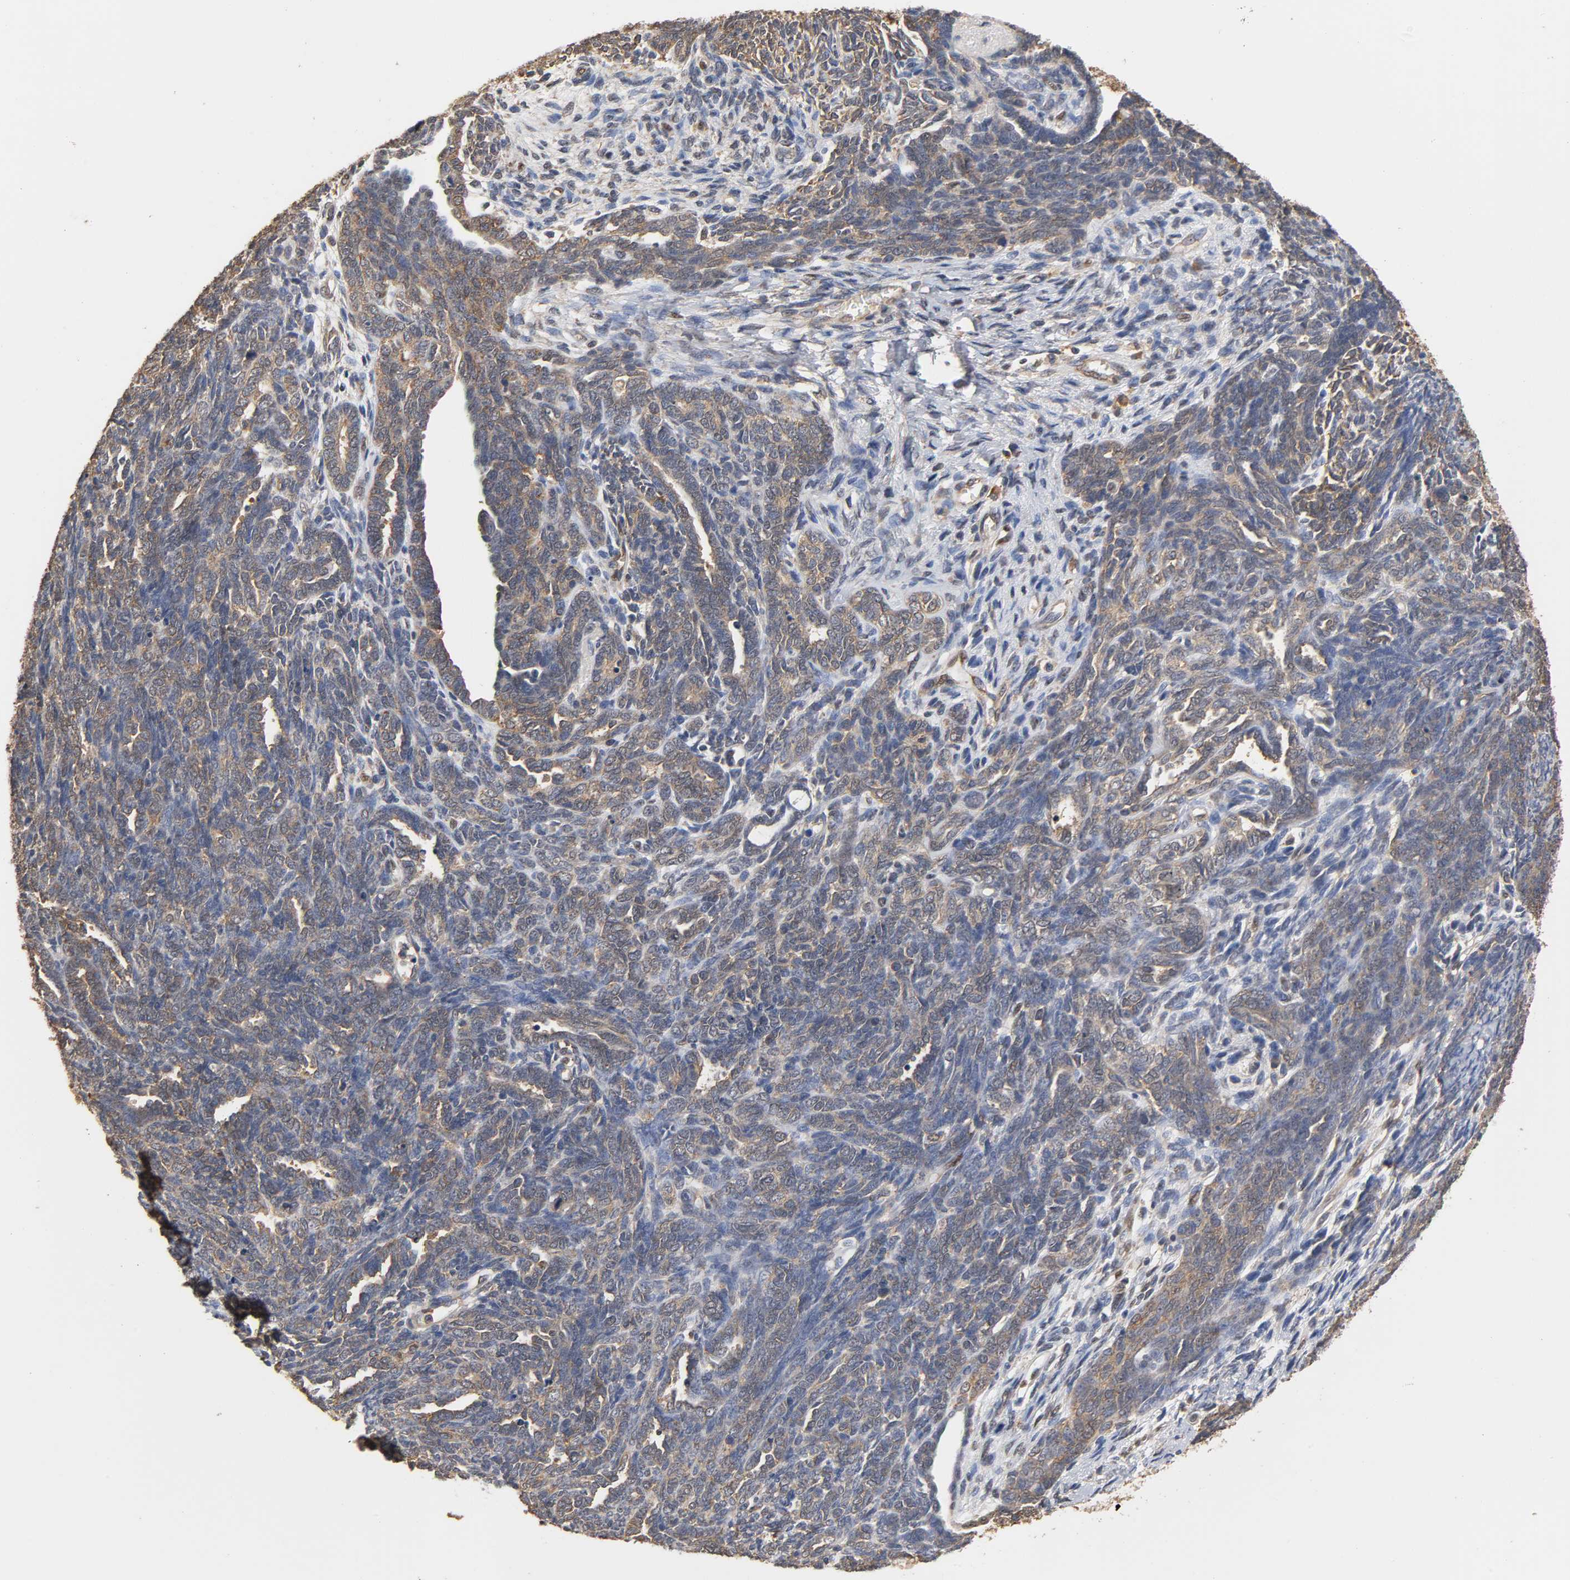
{"staining": {"intensity": "weak", "quantity": "25%-75%", "location": "cytoplasmic/membranous"}, "tissue": "endometrial cancer", "cell_type": "Tumor cells", "image_type": "cancer", "snomed": [{"axis": "morphology", "description": "Neoplasm, malignant, NOS"}, {"axis": "topography", "description": "Endometrium"}], "caption": "Protein expression analysis of endometrial cancer (malignant neoplasm) reveals weak cytoplasmic/membranous staining in approximately 25%-75% of tumor cells. (Stains: DAB in brown, nuclei in blue, Microscopy: brightfield microscopy at high magnification).", "gene": "PKN1", "patient": {"sex": "female", "age": 74}}